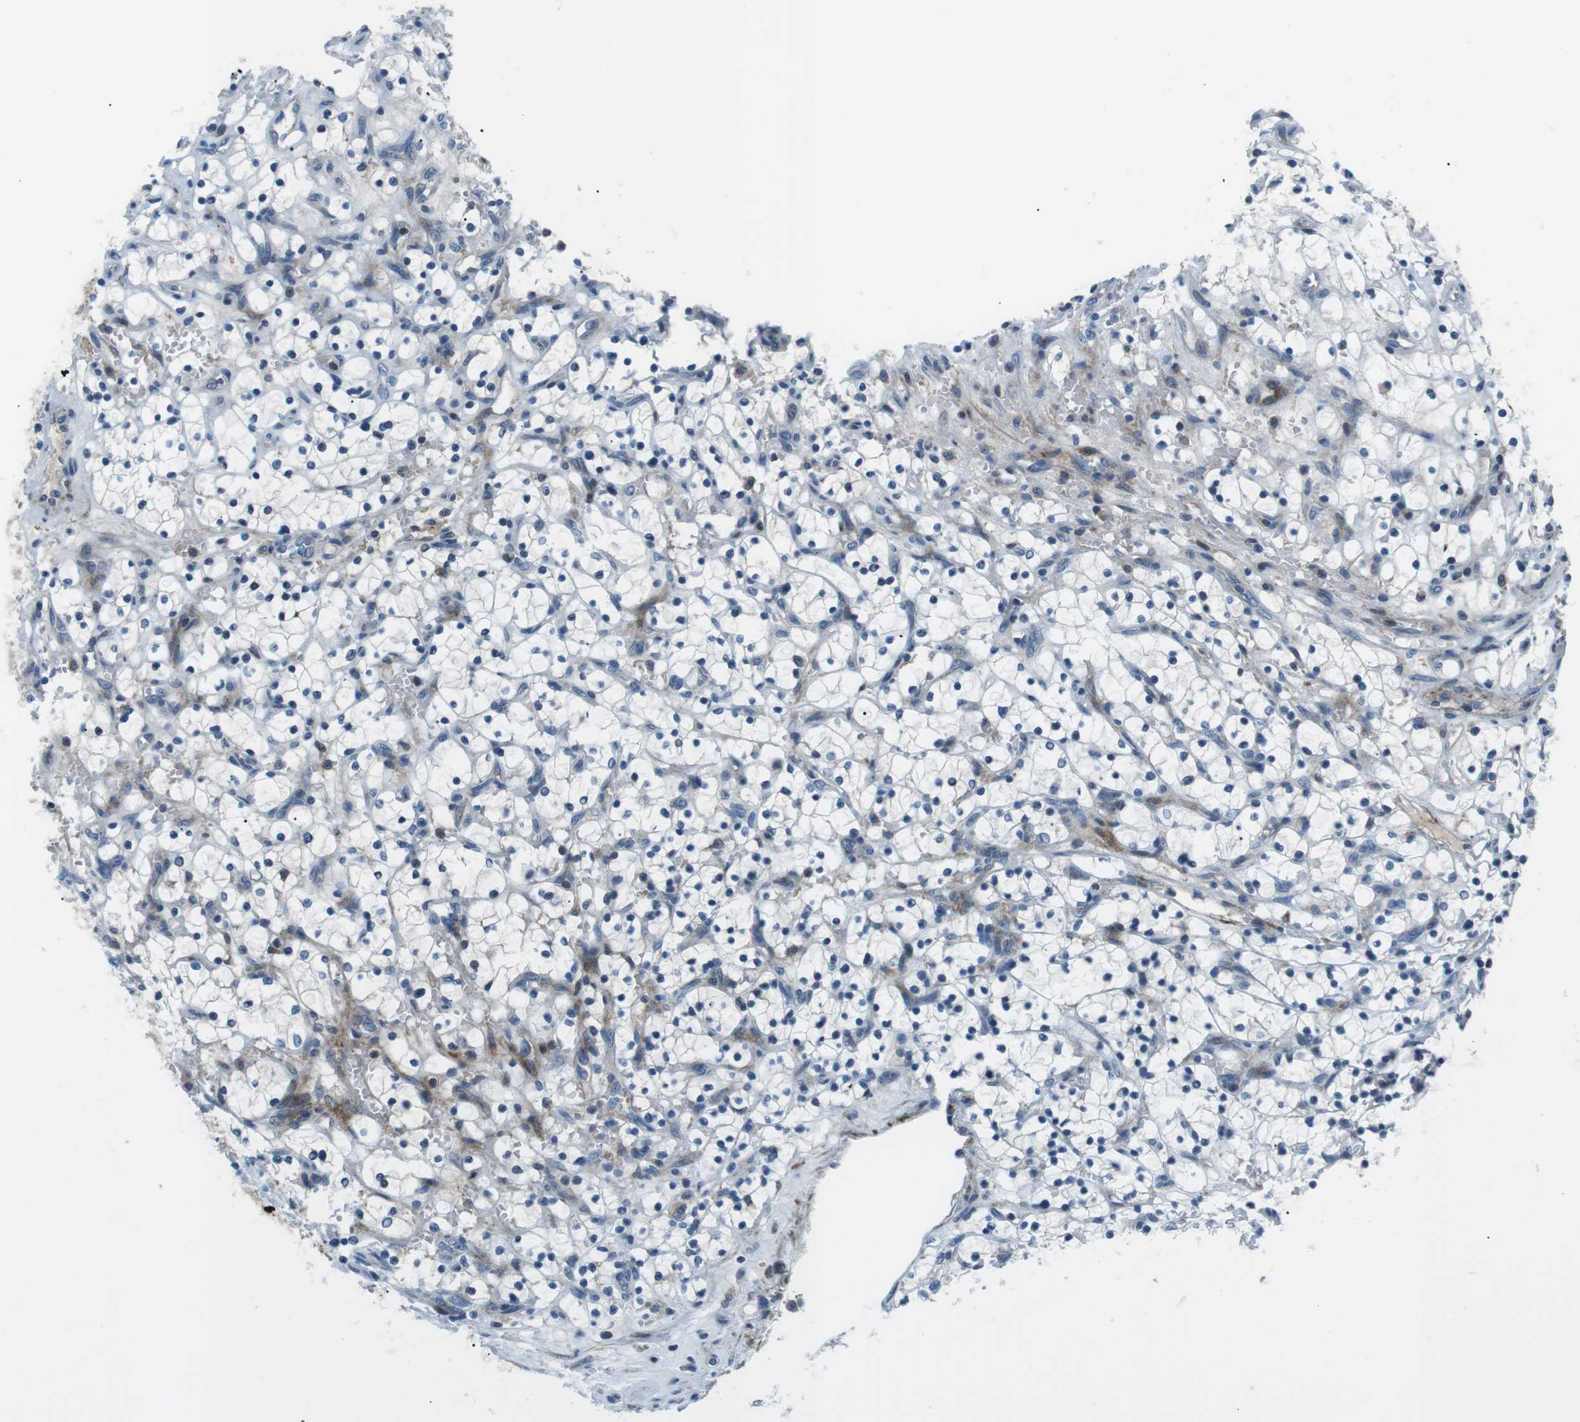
{"staining": {"intensity": "negative", "quantity": "none", "location": "none"}, "tissue": "renal cancer", "cell_type": "Tumor cells", "image_type": "cancer", "snomed": [{"axis": "morphology", "description": "Adenocarcinoma, NOS"}, {"axis": "topography", "description": "Kidney"}], "caption": "Immunohistochemistry (IHC) micrograph of neoplastic tissue: human renal cancer stained with DAB reveals no significant protein positivity in tumor cells. (DAB (3,3'-diaminobenzidine) IHC, high magnification).", "gene": "ARVCF", "patient": {"sex": "female", "age": 69}}